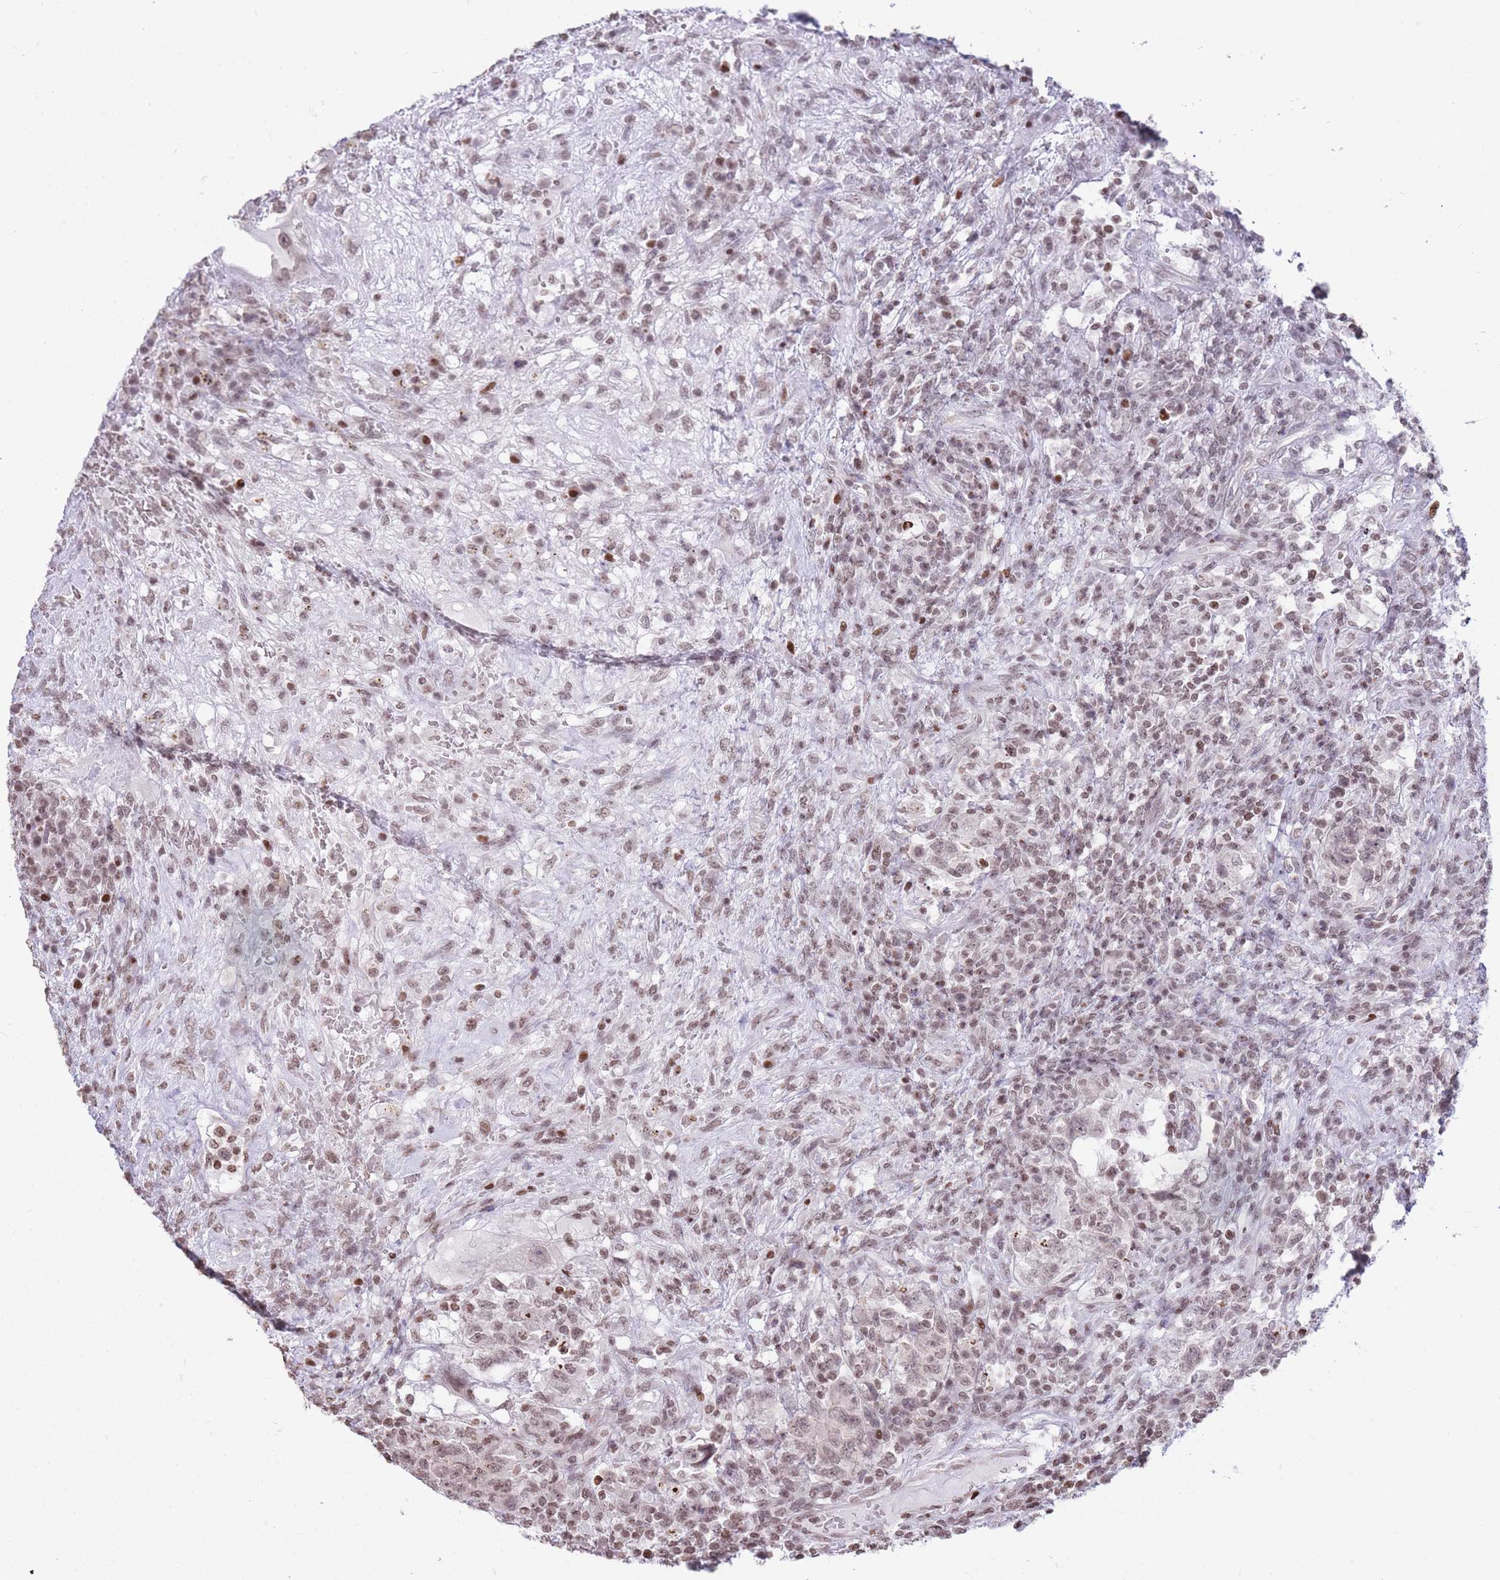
{"staining": {"intensity": "weak", "quantity": "<25%", "location": "nuclear"}, "tissue": "testis cancer", "cell_type": "Tumor cells", "image_type": "cancer", "snomed": [{"axis": "morphology", "description": "Carcinoma, Embryonal, NOS"}, {"axis": "topography", "description": "Testis"}], "caption": "Immunohistochemistry image of embryonal carcinoma (testis) stained for a protein (brown), which exhibits no staining in tumor cells.", "gene": "SHISAL1", "patient": {"sex": "male", "age": 26}}